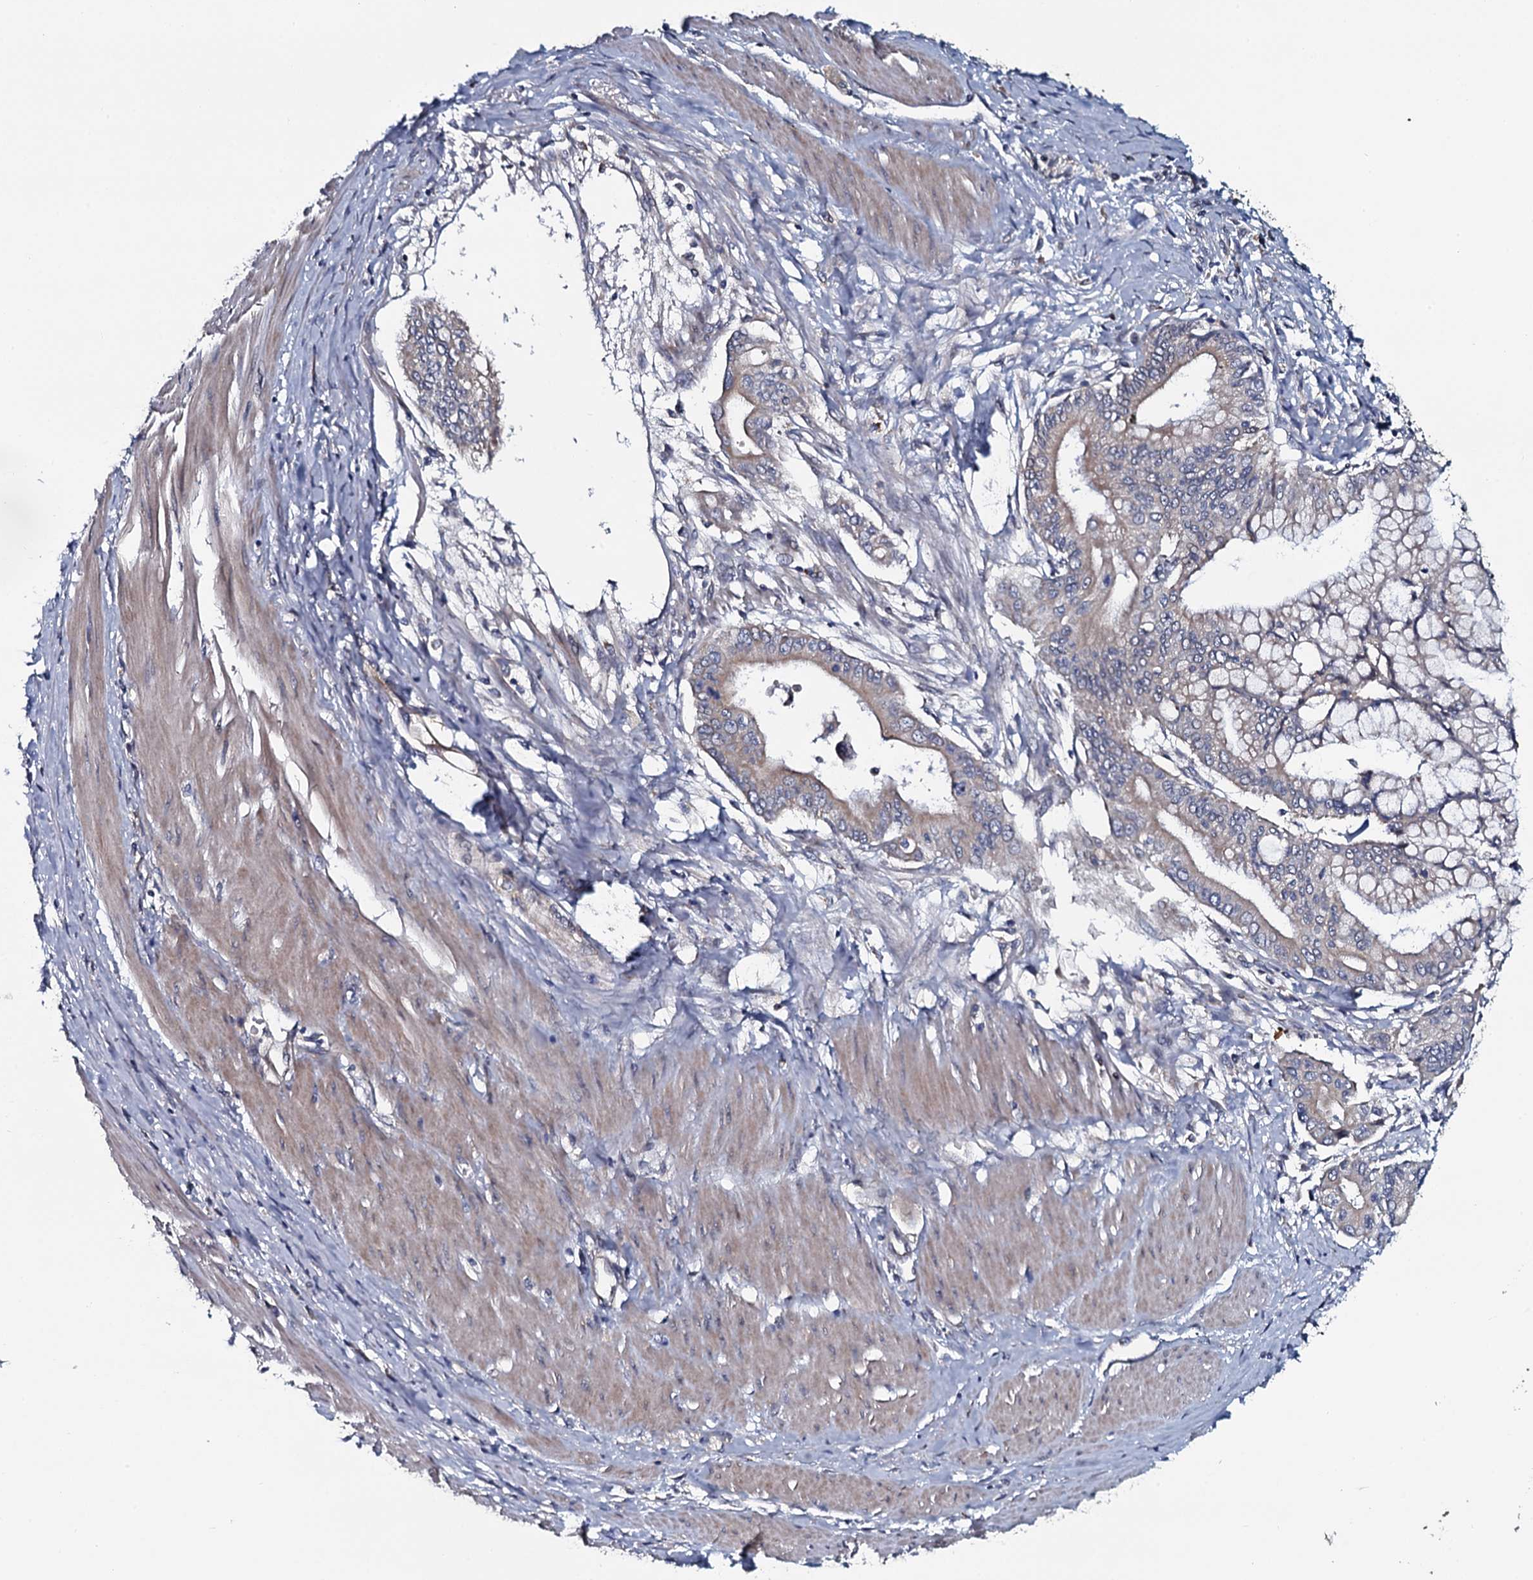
{"staining": {"intensity": "weak", "quantity": "25%-75%", "location": "cytoplasmic/membranous"}, "tissue": "pancreatic cancer", "cell_type": "Tumor cells", "image_type": "cancer", "snomed": [{"axis": "morphology", "description": "Adenocarcinoma, NOS"}, {"axis": "topography", "description": "Pancreas"}], "caption": "This photomicrograph reveals pancreatic adenocarcinoma stained with immunohistochemistry (IHC) to label a protein in brown. The cytoplasmic/membranous of tumor cells show weak positivity for the protein. Nuclei are counter-stained blue.", "gene": "KCTD4", "patient": {"sex": "male", "age": 46}}